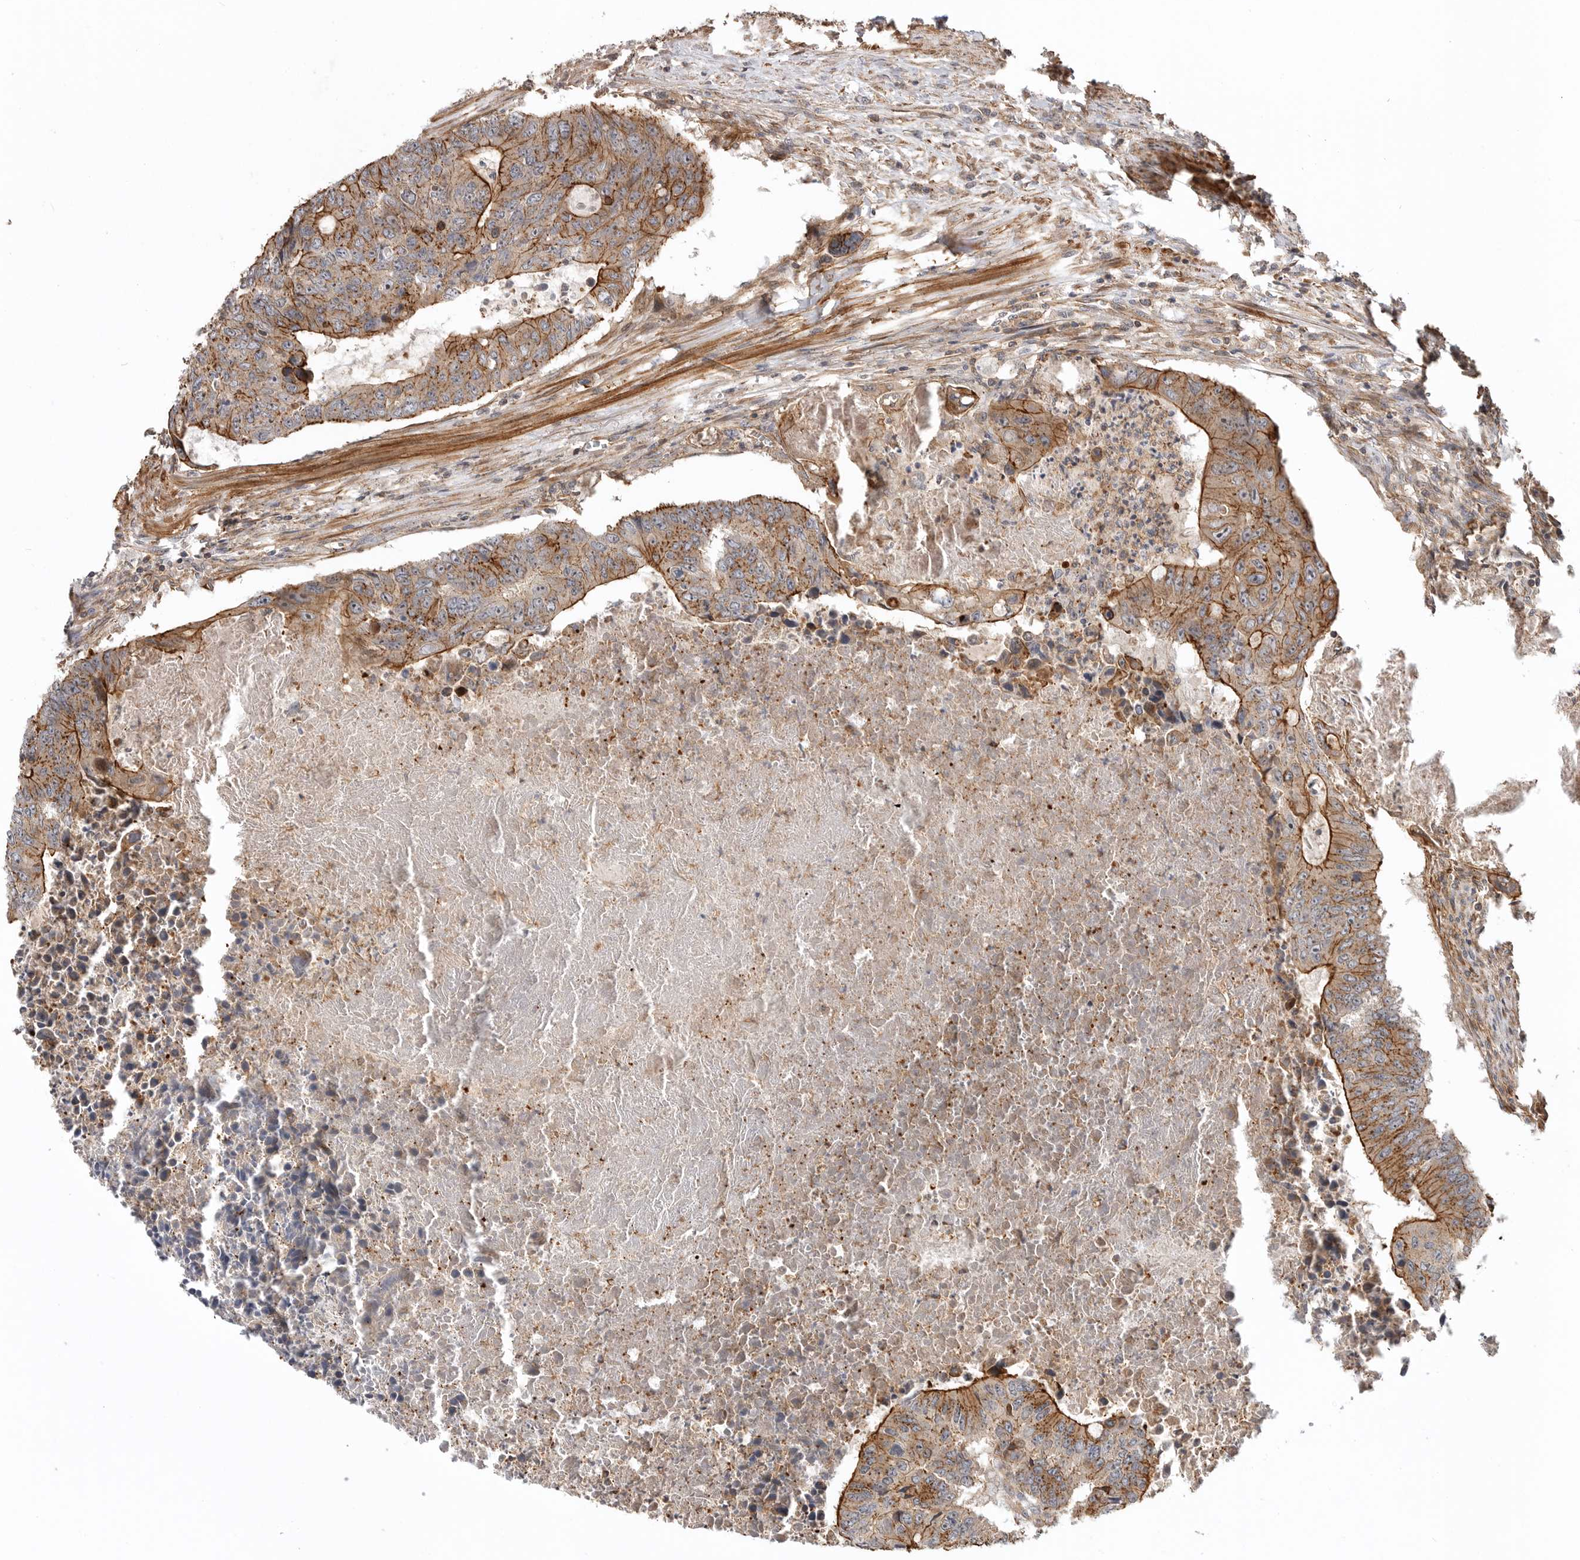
{"staining": {"intensity": "moderate", "quantity": ">75%", "location": "cytoplasmic/membranous"}, "tissue": "colorectal cancer", "cell_type": "Tumor cells", "image_type": "cancer", "snomed": [{"axis": "morphology", "description": "Adenocarcinoma, NOS"}, {"axis": "topography", "description": "Colon"}], "caption": "IHC of human colorectal adenocarcinoma shows medium levels of moderate cytoplasmic/membranous expression in approximately >75% of tumor cells.", "gene": "GPATCH2", "patient": {"sex": "male", "age": 87}}